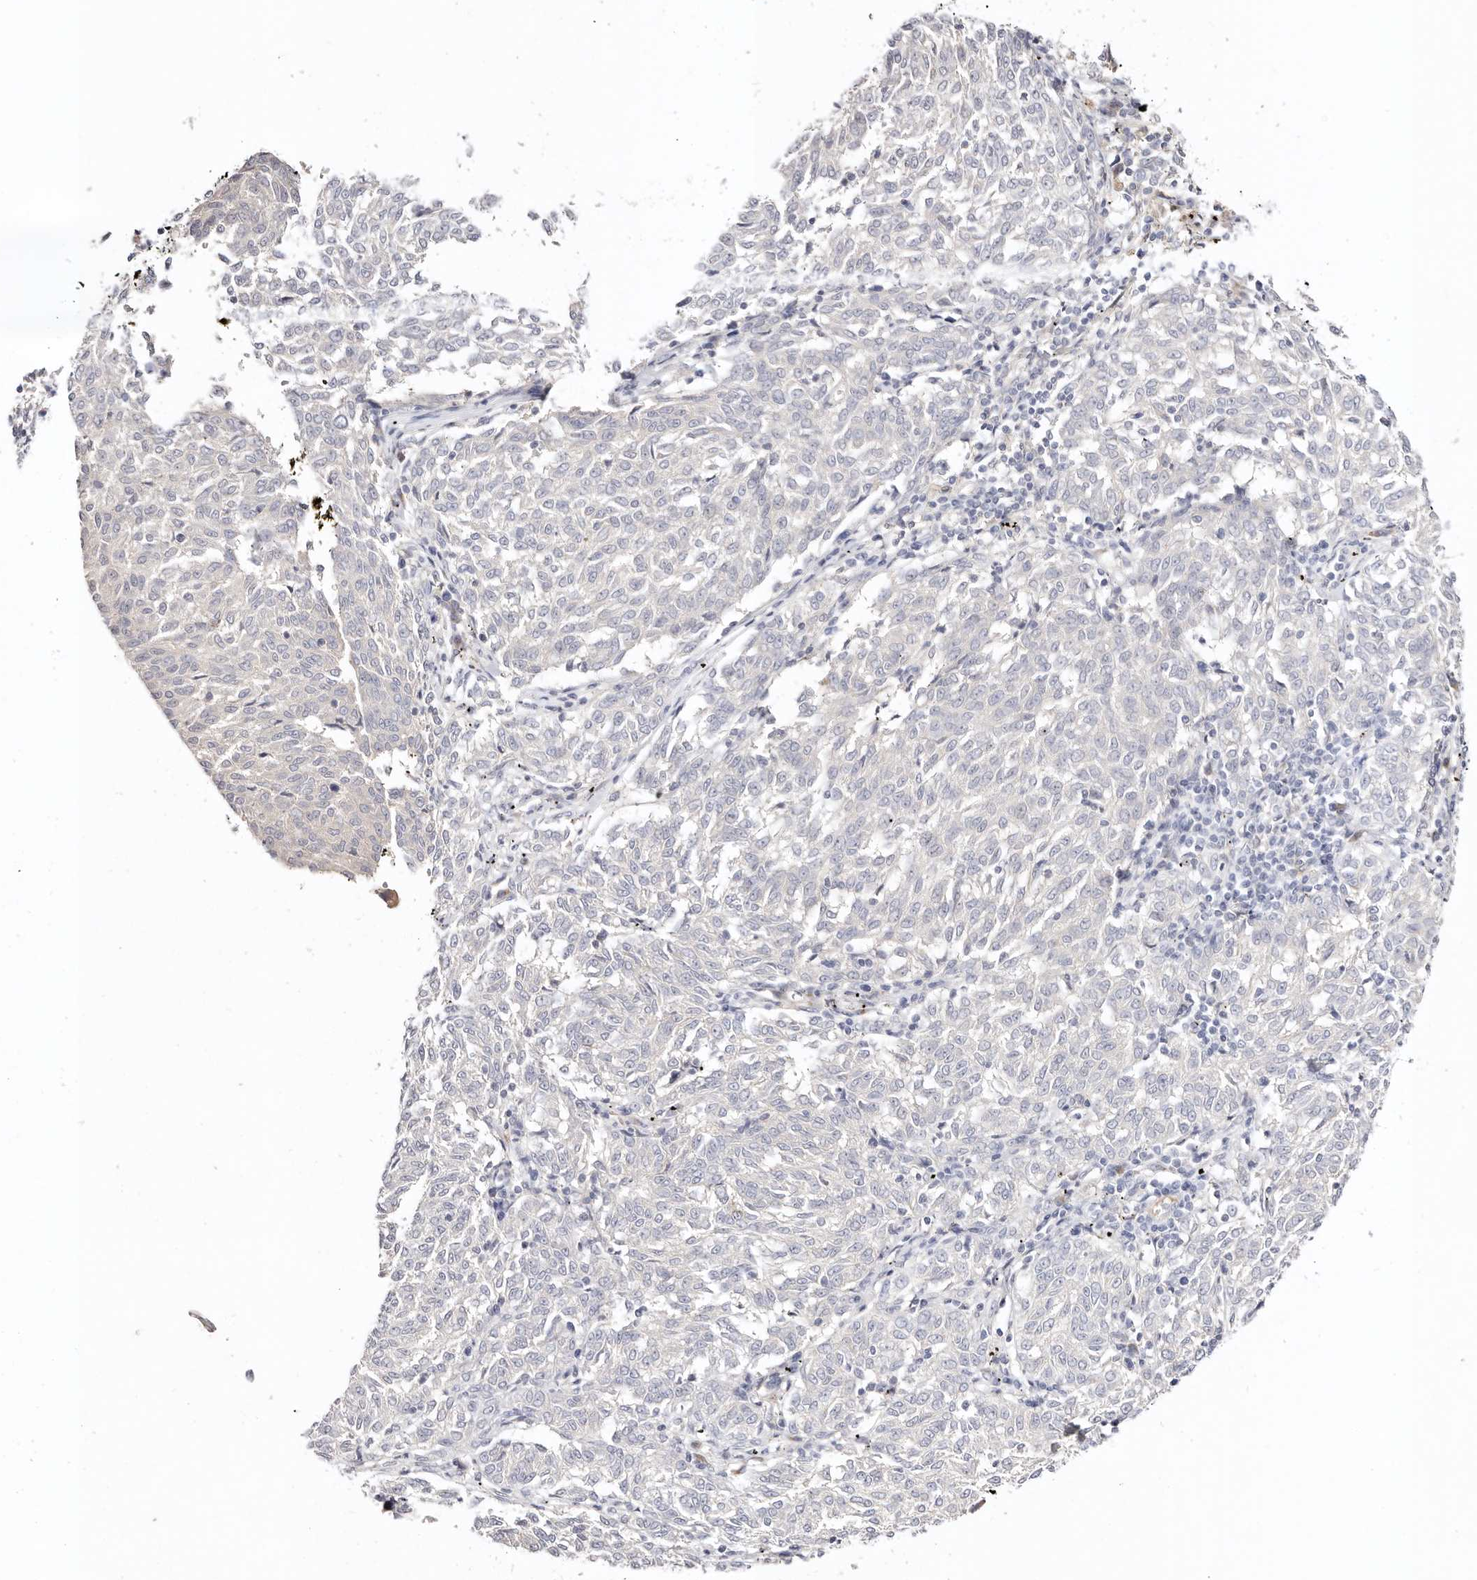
{"staining": {"intensity": "negative", "quantity": "none", "location": "none"}, "tissue": "melanoma", "cell_type": "Tumor cells", "image_type": "cancer", "snomed": [{"axis": "morphology", "description": "Malignant melanoma, NOS"}, {"axis": "topography", "description": "Skin"}], "caption": "Immunohistochemistry image of human melanoma stained for a protein (brown), which demonstrates no positivity in tumor cells.", "gene": "DNASE1", "patient": {"sex": "female", "age": 72}}